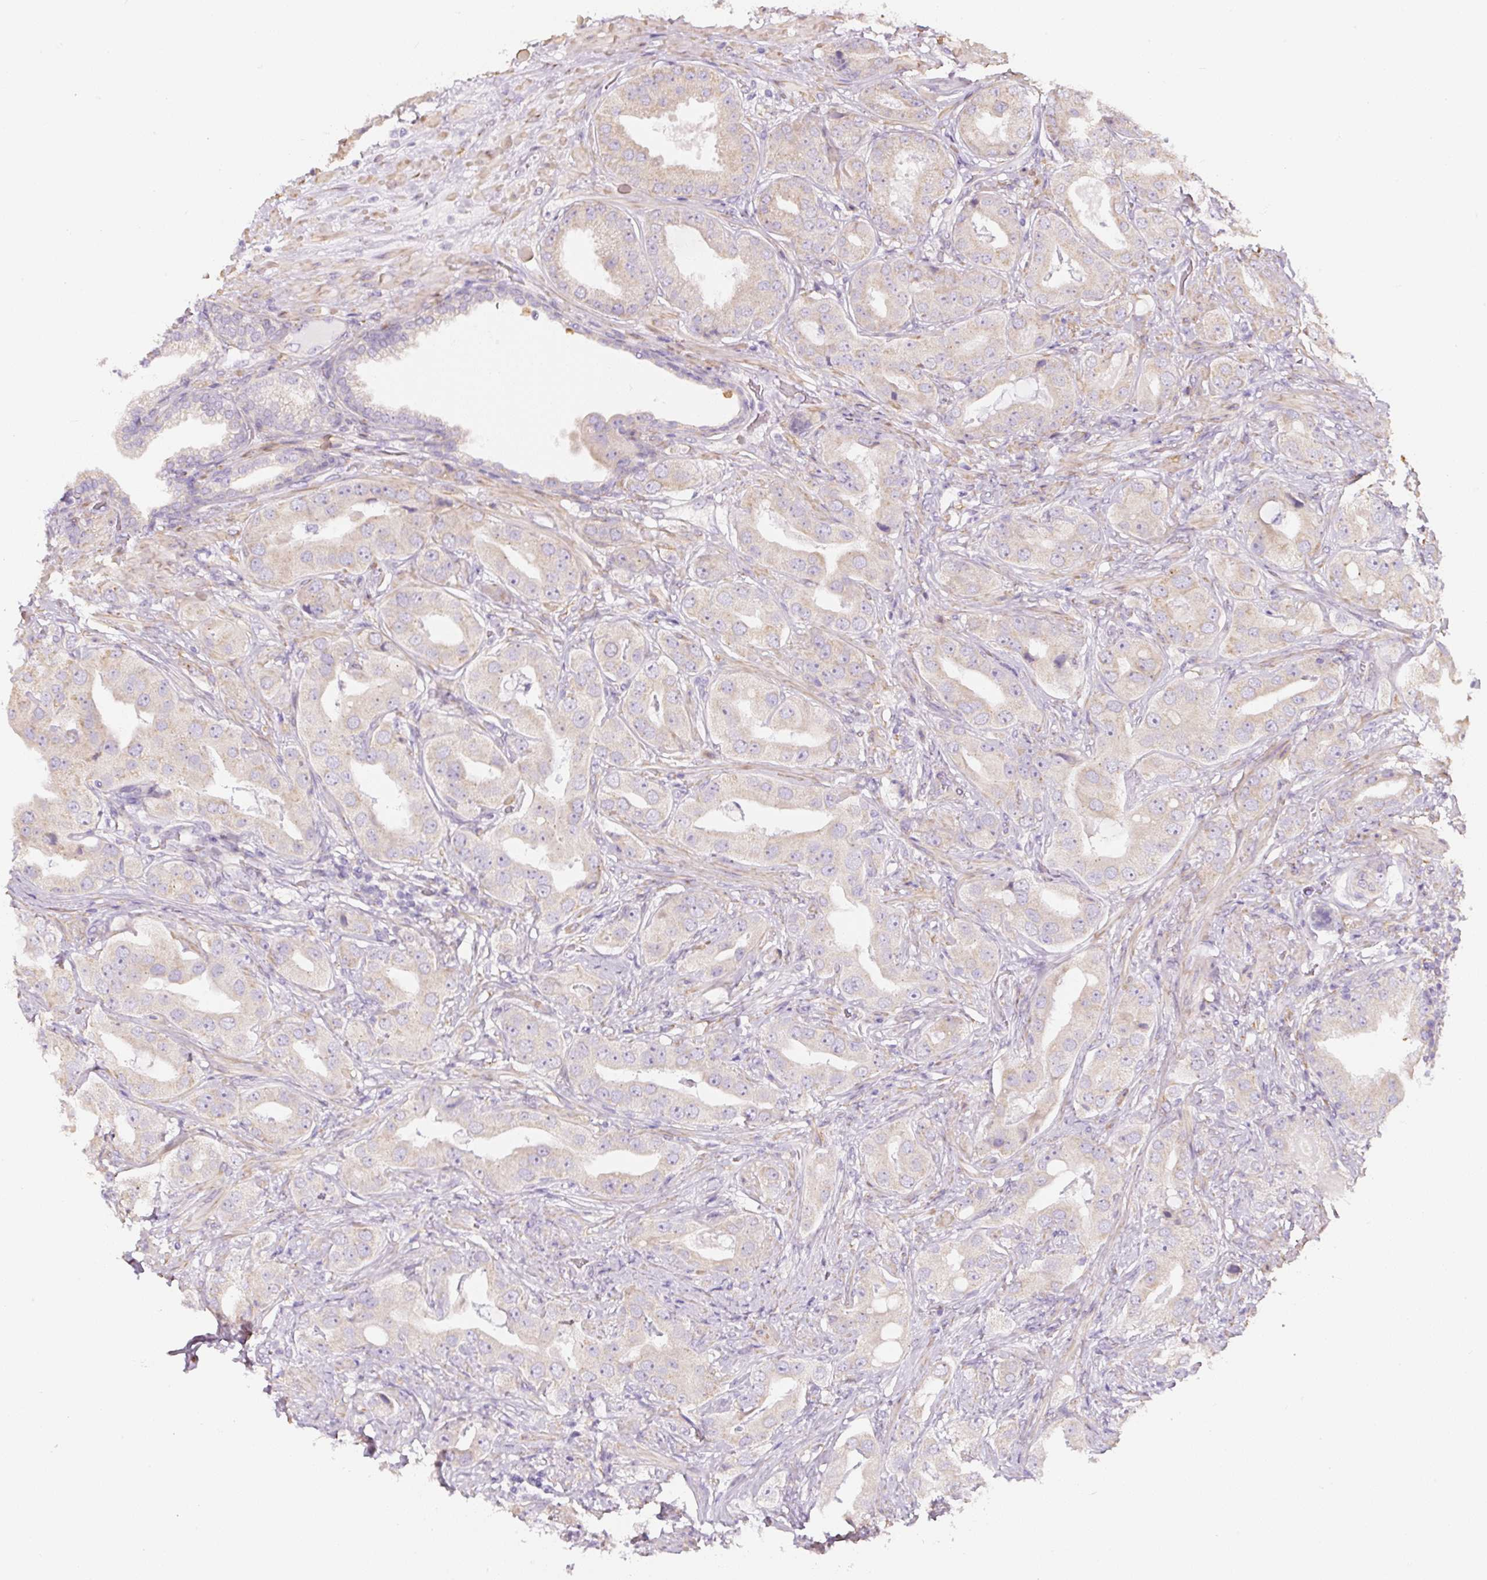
{"staining": {"intensity": "weak", "quantity": ">75%", "location": "cytoplasmic/membranous"}, "tissue": "prostate cancer", "cell_type": "Tumor cells", "image_type": "cancer", "snomed": [{"axis": "morphology", "description": "Adenocarcinoma, High grade"}, {"axis": "topography", "description": "Prostate"}], "caption": "IHC image of prostate cancer (adenocarcinoma (high-grade)) stained for a protein (brown), which shows low levels of weak cytoplasmic/membranous positivity in approximately >75% of tumor cells.", "gene": "PWWP3B", "patient": {"sex": "male", "age": 63}}